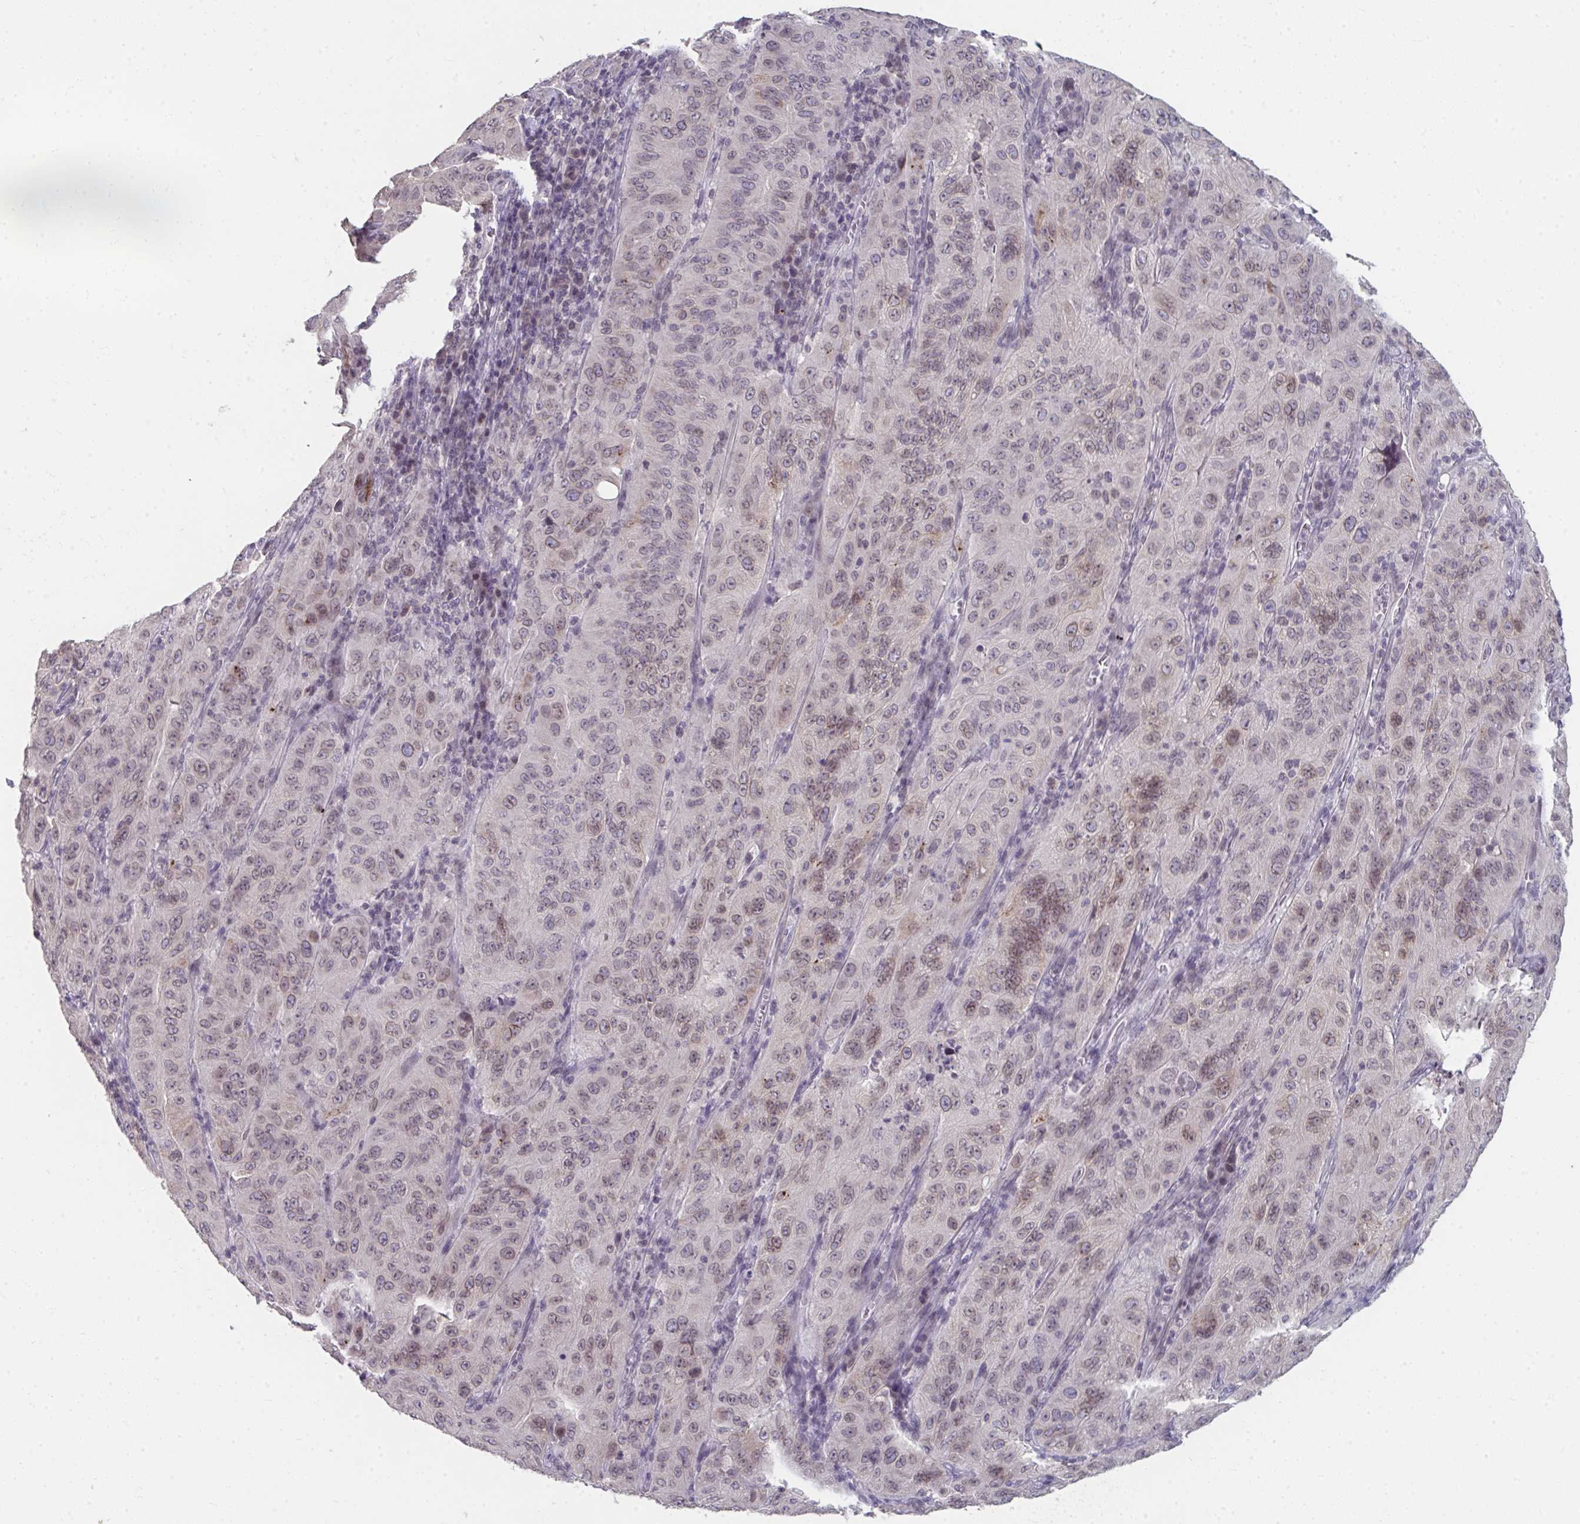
{"staining": {"intensity": "weak", "quantity": "<25%", "location": "nuclear"}, "tissue": "pancreatic cancer", "cell_type": "Tumor cells", "image_type": "cancer", "snomed": [{"axis": "morphology", "description": "Adenocarcinoma, NOS"}, {"axis": "topography", "description": "Pancreas"}], "caption": "Immunohistochemical staining of human adenocarcinoma (pancreatic) shows no significant staining in tumor cells.", "gene": "NUP133", "patient": {"sex": "male", "age": 63}}